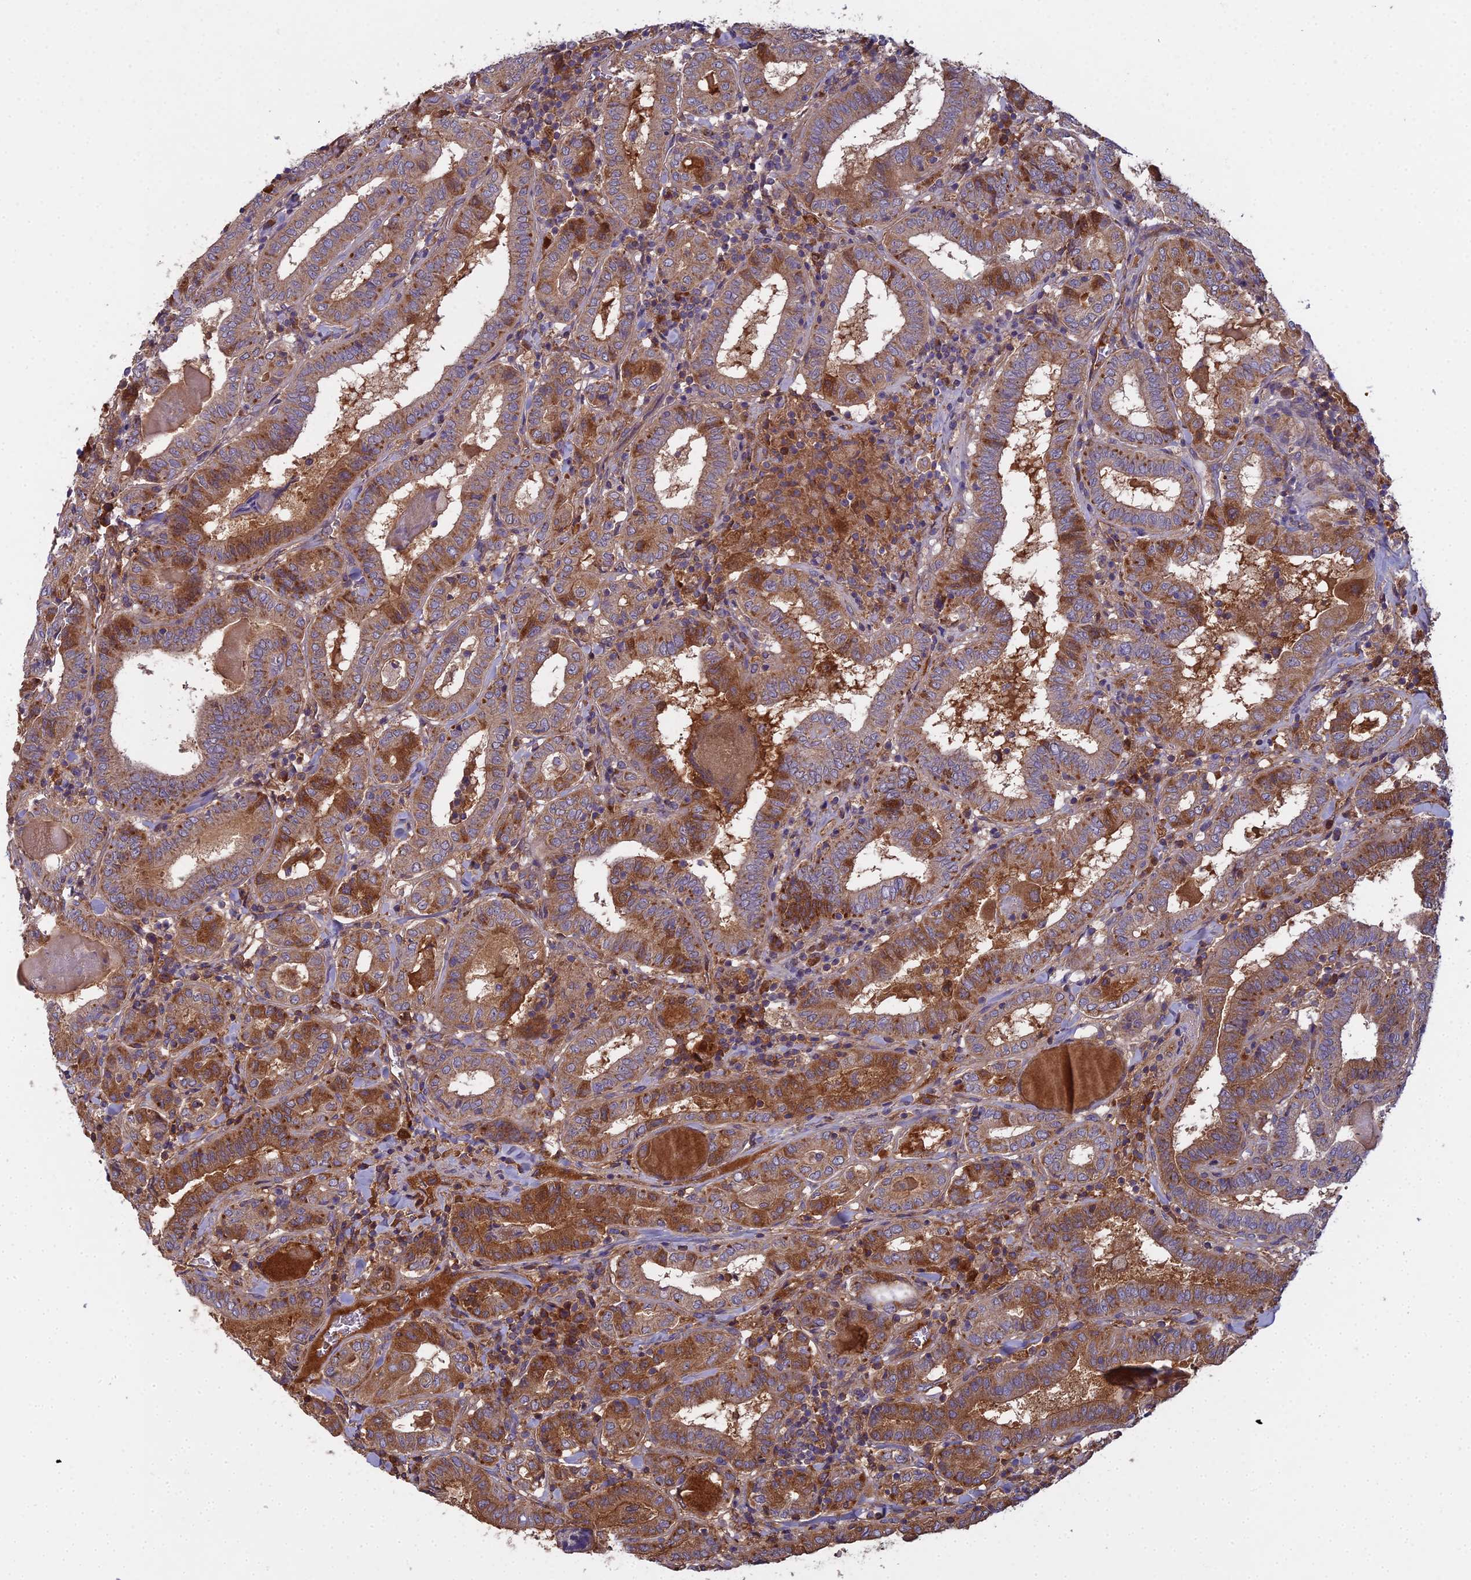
{"staining": {"intensity": "moderate", "quantity": ">75%", "location": "cytoplasmic/membranous"}, "tissue": "thyroid cancer", "cell_type": "Tumor cells", "image_type": "cancer", "snomed": [{"axis": "morphology", "description": "Papillary adenocarcinoma, NOS"}, {"axis": "topography", "description": "Thyroid gland"}], "caption": "Immunohistochemical staining of human thyroid cancer exhibits medium levels of moderate cytoplasmic/membranous protein expression in about >75% of tumor cells. (DAB (3,3'-diaminobenzidine) IHC, brown staining for protein, blue staining for nuclei).", "gene": "CCDC167", "patient": {"sex": "female", "age": 72}}